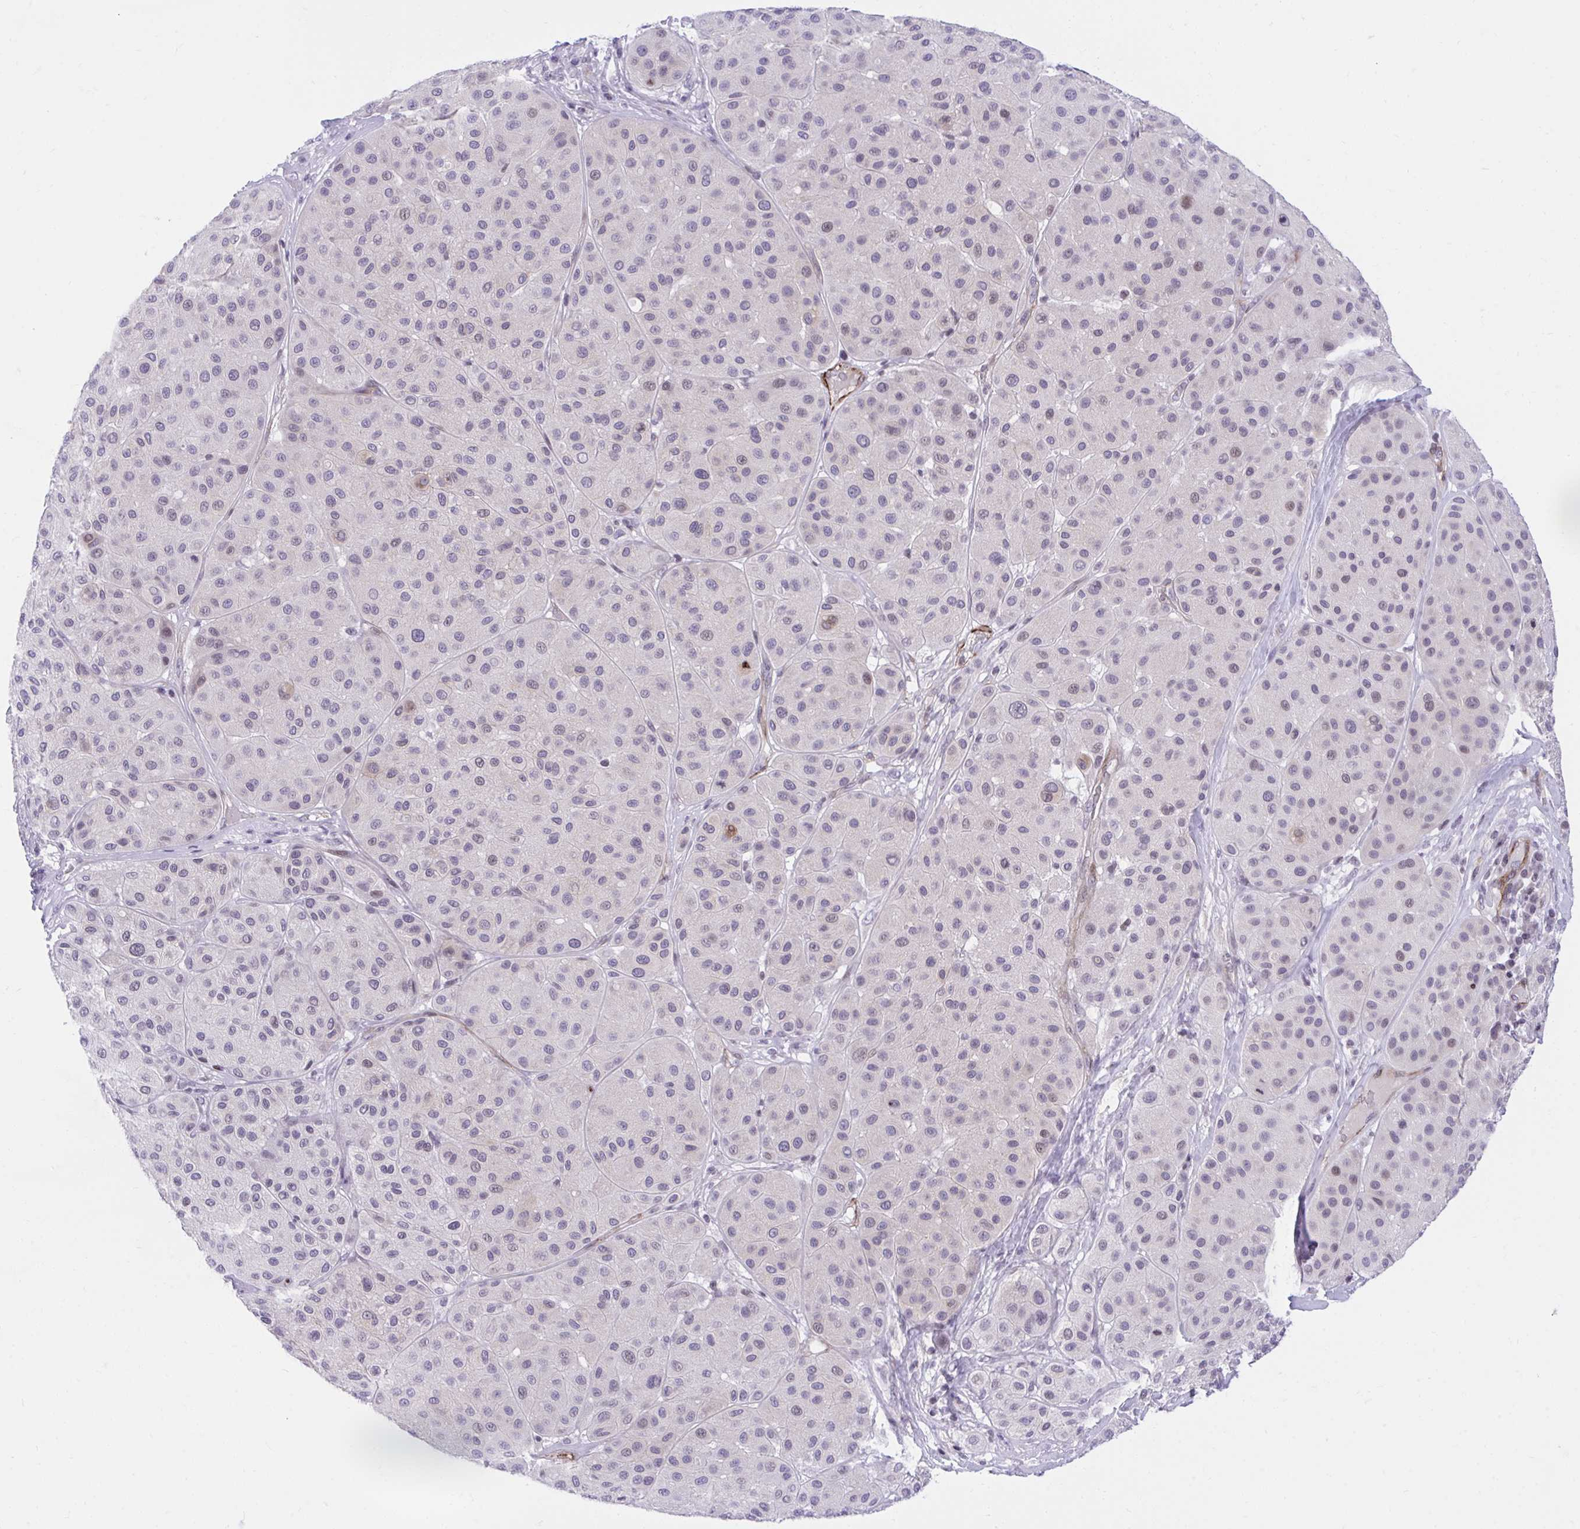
{"staining": {"intensity": "negative", "quantity": "none", "location": "none"}, "tissue": "melanoma", "cell_type": "Tumor cells", "image_type": "cancer", "snomed": [{"axis": "morphology", "description": "Malignant melanoma, Metastatic site"}, {"axis": "topography", "description": "Smooth muscle"}], "caption": "Immunohistochemical staining of melanoma demonstrates no significant expression in tumor cells.", "gene": "KCNN4", "patient": {"sex": "male", "age": 41}}